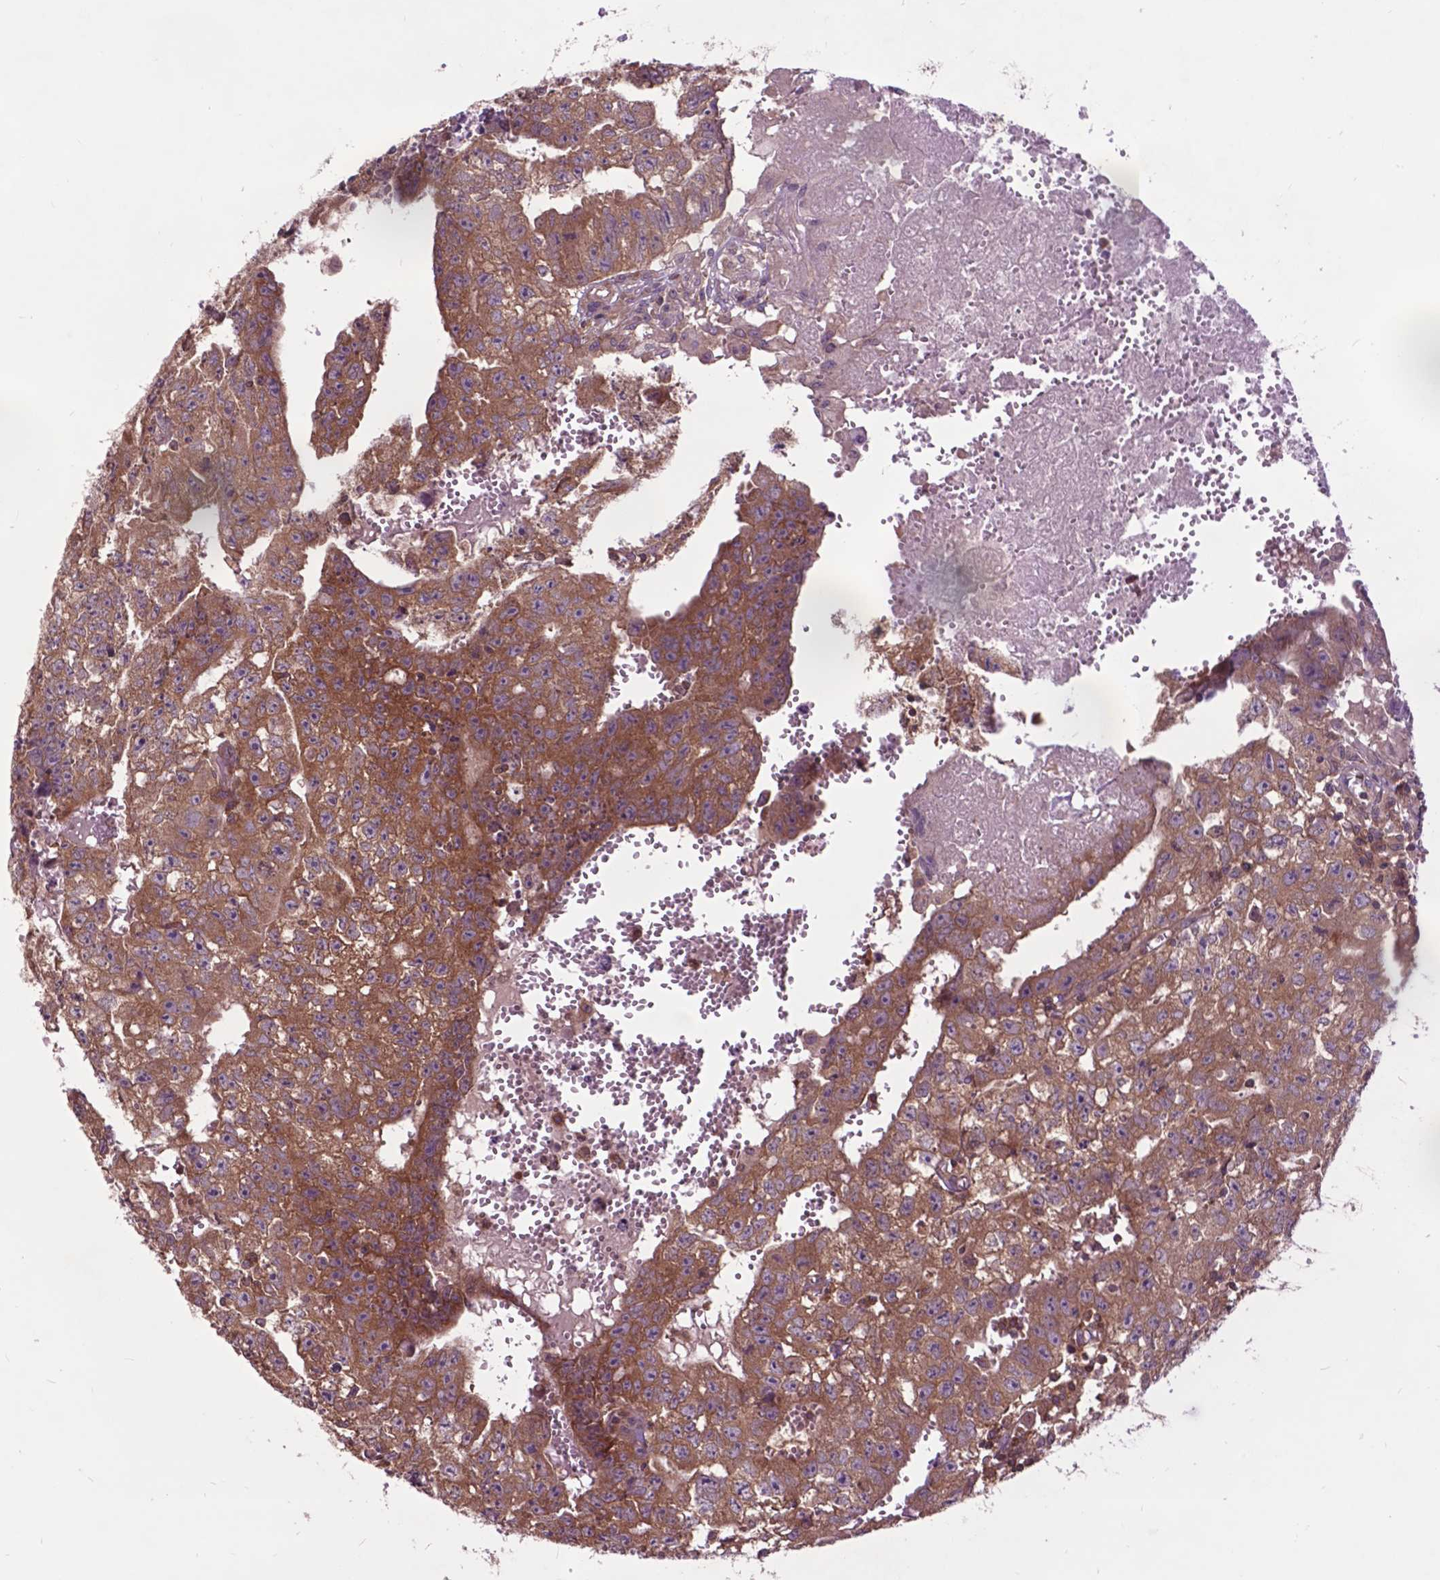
{"staining": {"intensity": "moderate", "quantity": ">75%", "location": "cytoplasmic/membranous"}, "tissue": "testis cancer", "cell_type": "Tumor cells", "image_type": "cancer", "snomed": [{"axis": "morphology", "description": "Carcinoma, Embryonal, NOS"}, {"axis": "morphology", "description": "Teratoma, malignant, NOS"}, {"axis": "topography", "description": "Testis"}], "caption": "A medium amount of moderate cytoplasmic/membranous positivity is identified in about >75% of tumor cells in teratoma (malignant) (testis) tissue.", "gene": "ARAF", "patient": {"sex": "male", "age": 24}}